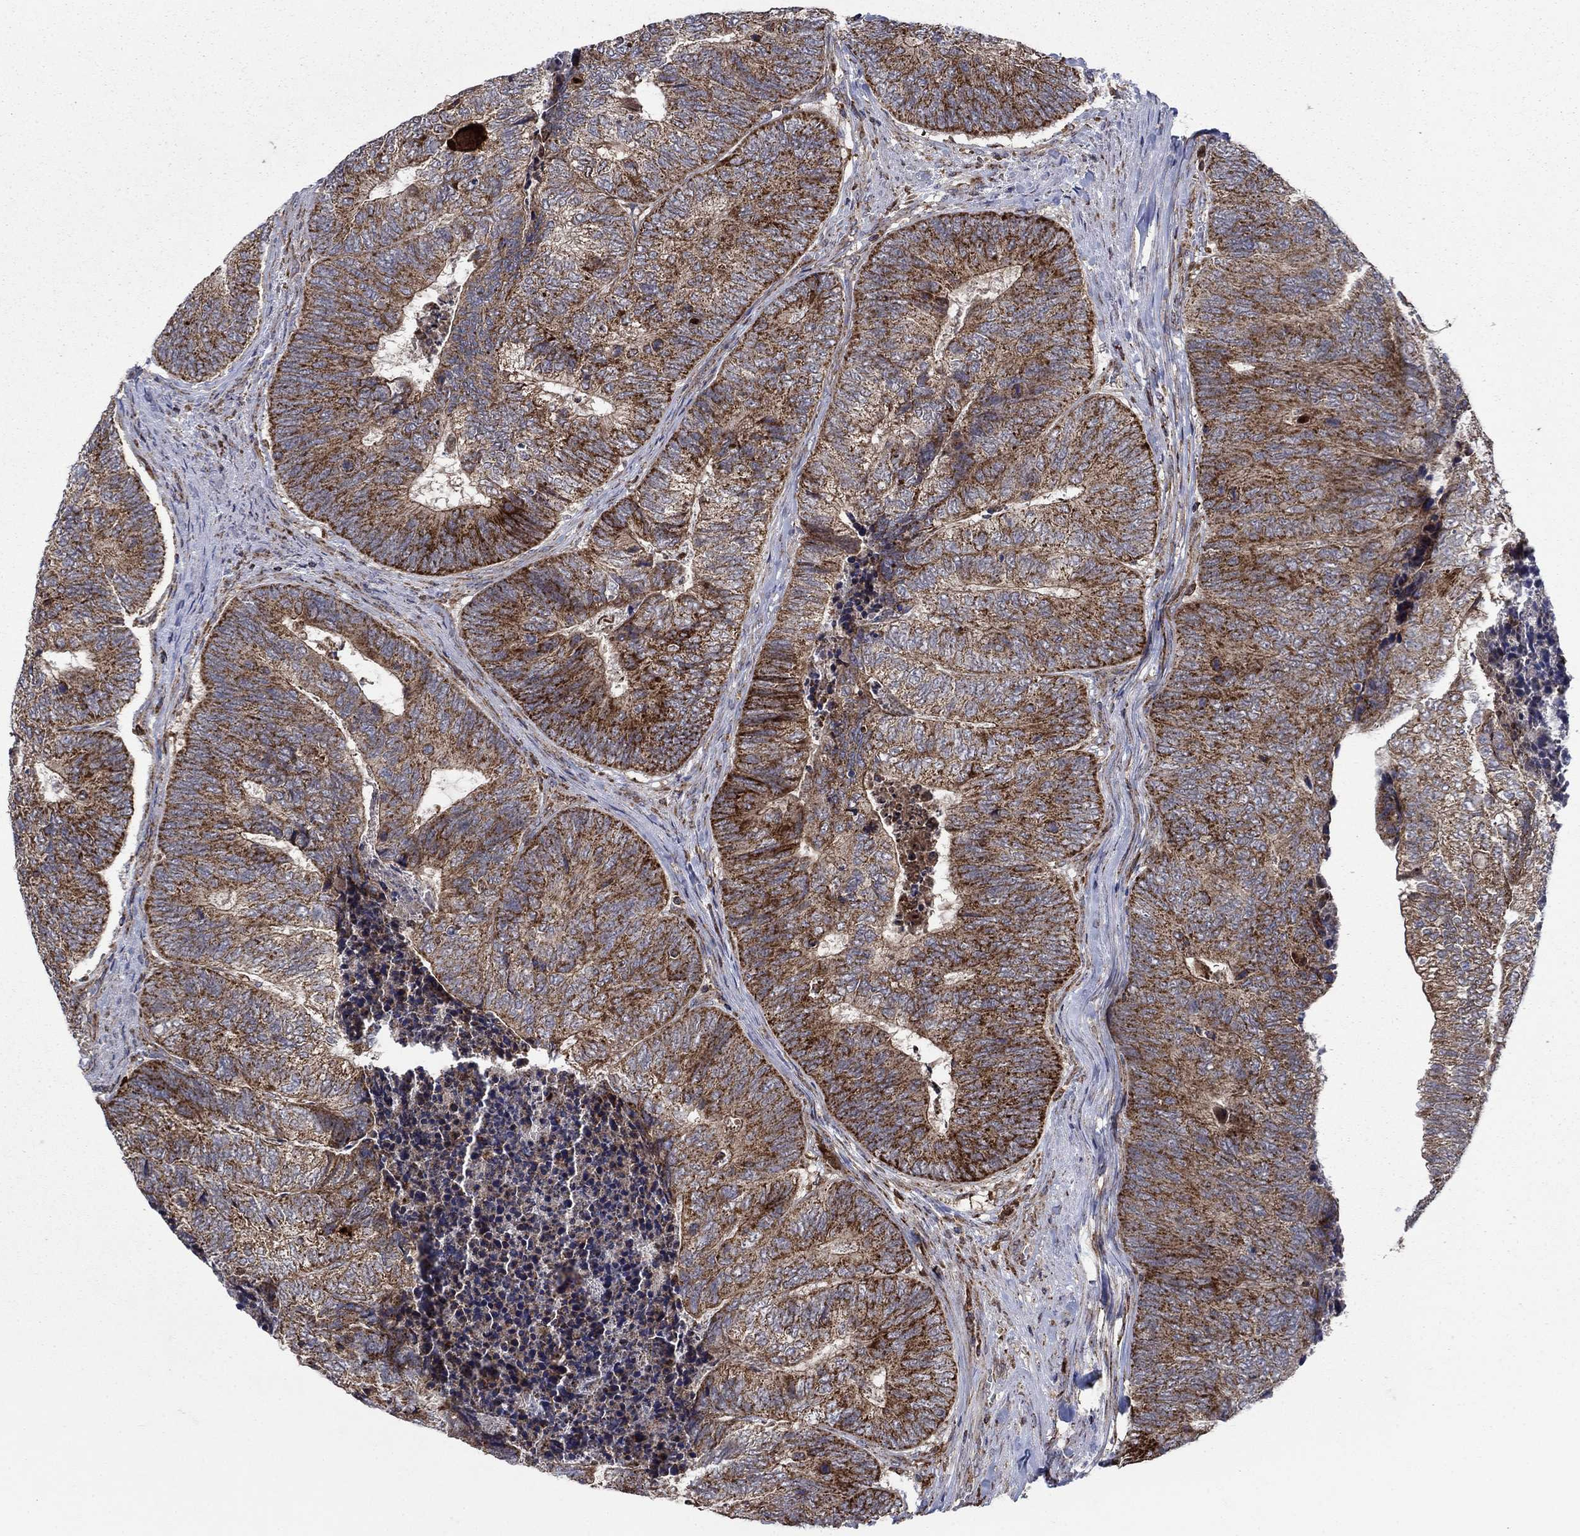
{"staining": {"intensity": "strong", "quantity": "25%-75%", "location": "cytoplasmic/membranous"}, "tissue": "colorectal cancer", "cell_type": "Tumor cells", "image_type": "cancer", "snomed": [{"axis": "morphology", "description": "Adenocarcinoma, NOS"}, {"axis": "topography", "description": "Colon"}], "caption": "Immunohistochemical staining of colorectal adenocarcinoma demonstrates strong cytoplasmic/membranous protein positivity in about 25%-75% of tumor cells. The protein is shown in brown color, while the nuclei are stained blue.", "gene": "RNF19B", "patient": {"sex": "female", "age": 67}}